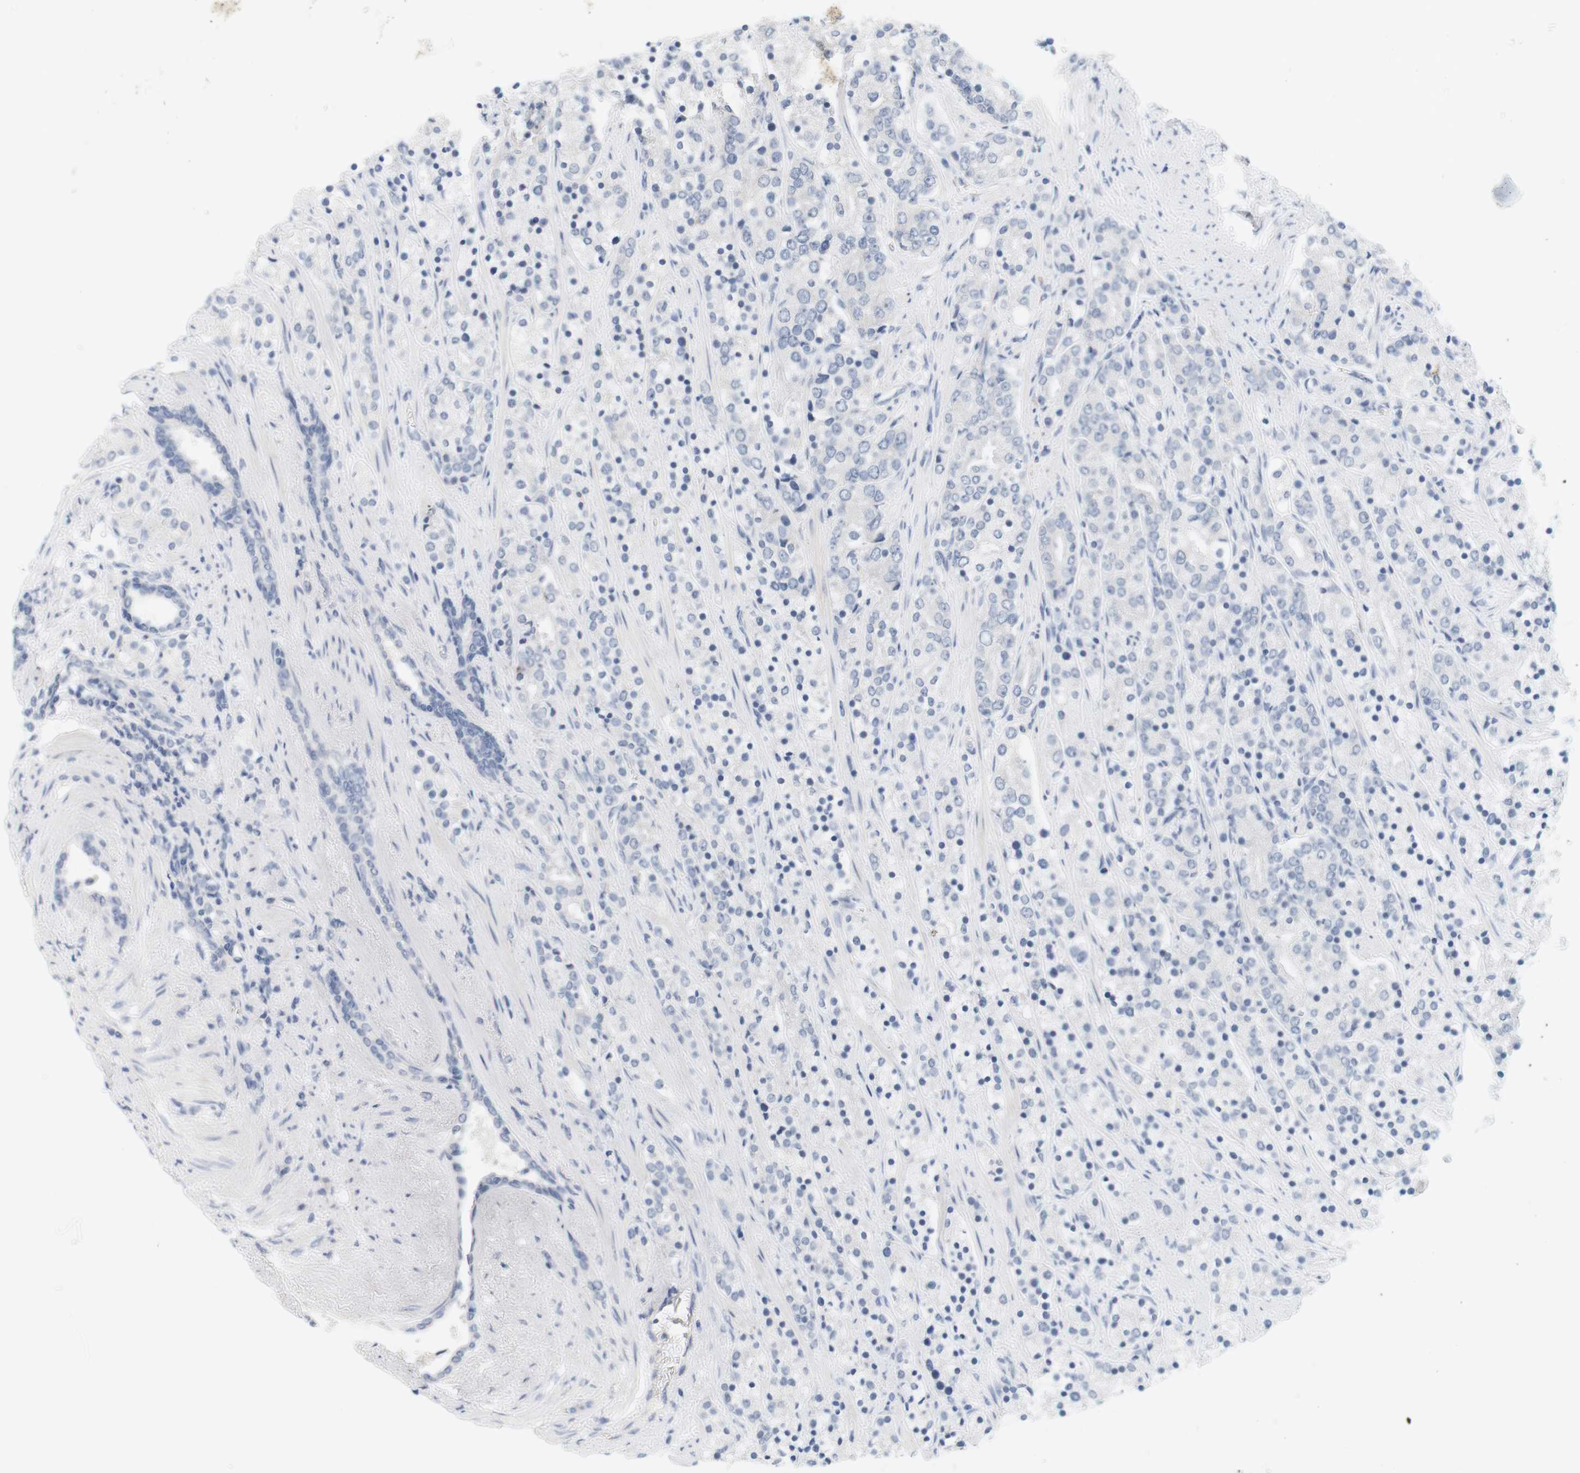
{"staining": {"intensity": "negative", "quantity": "none", "location": "none"}, "tissue": "prostate cancer", "cell_type": "Tumor cells", "image_type": "cancer", "snomed": [{"axis": "morphology", "description": "Adenocarcinoma, High grade"}, {"axis": "topography", "description": "Prostate"}], "caption": "An image of human prostate cancer is negative for staining in tumor cells.", "gene": "OPRM1", "patient": {"sex": "male", "age": 71}}